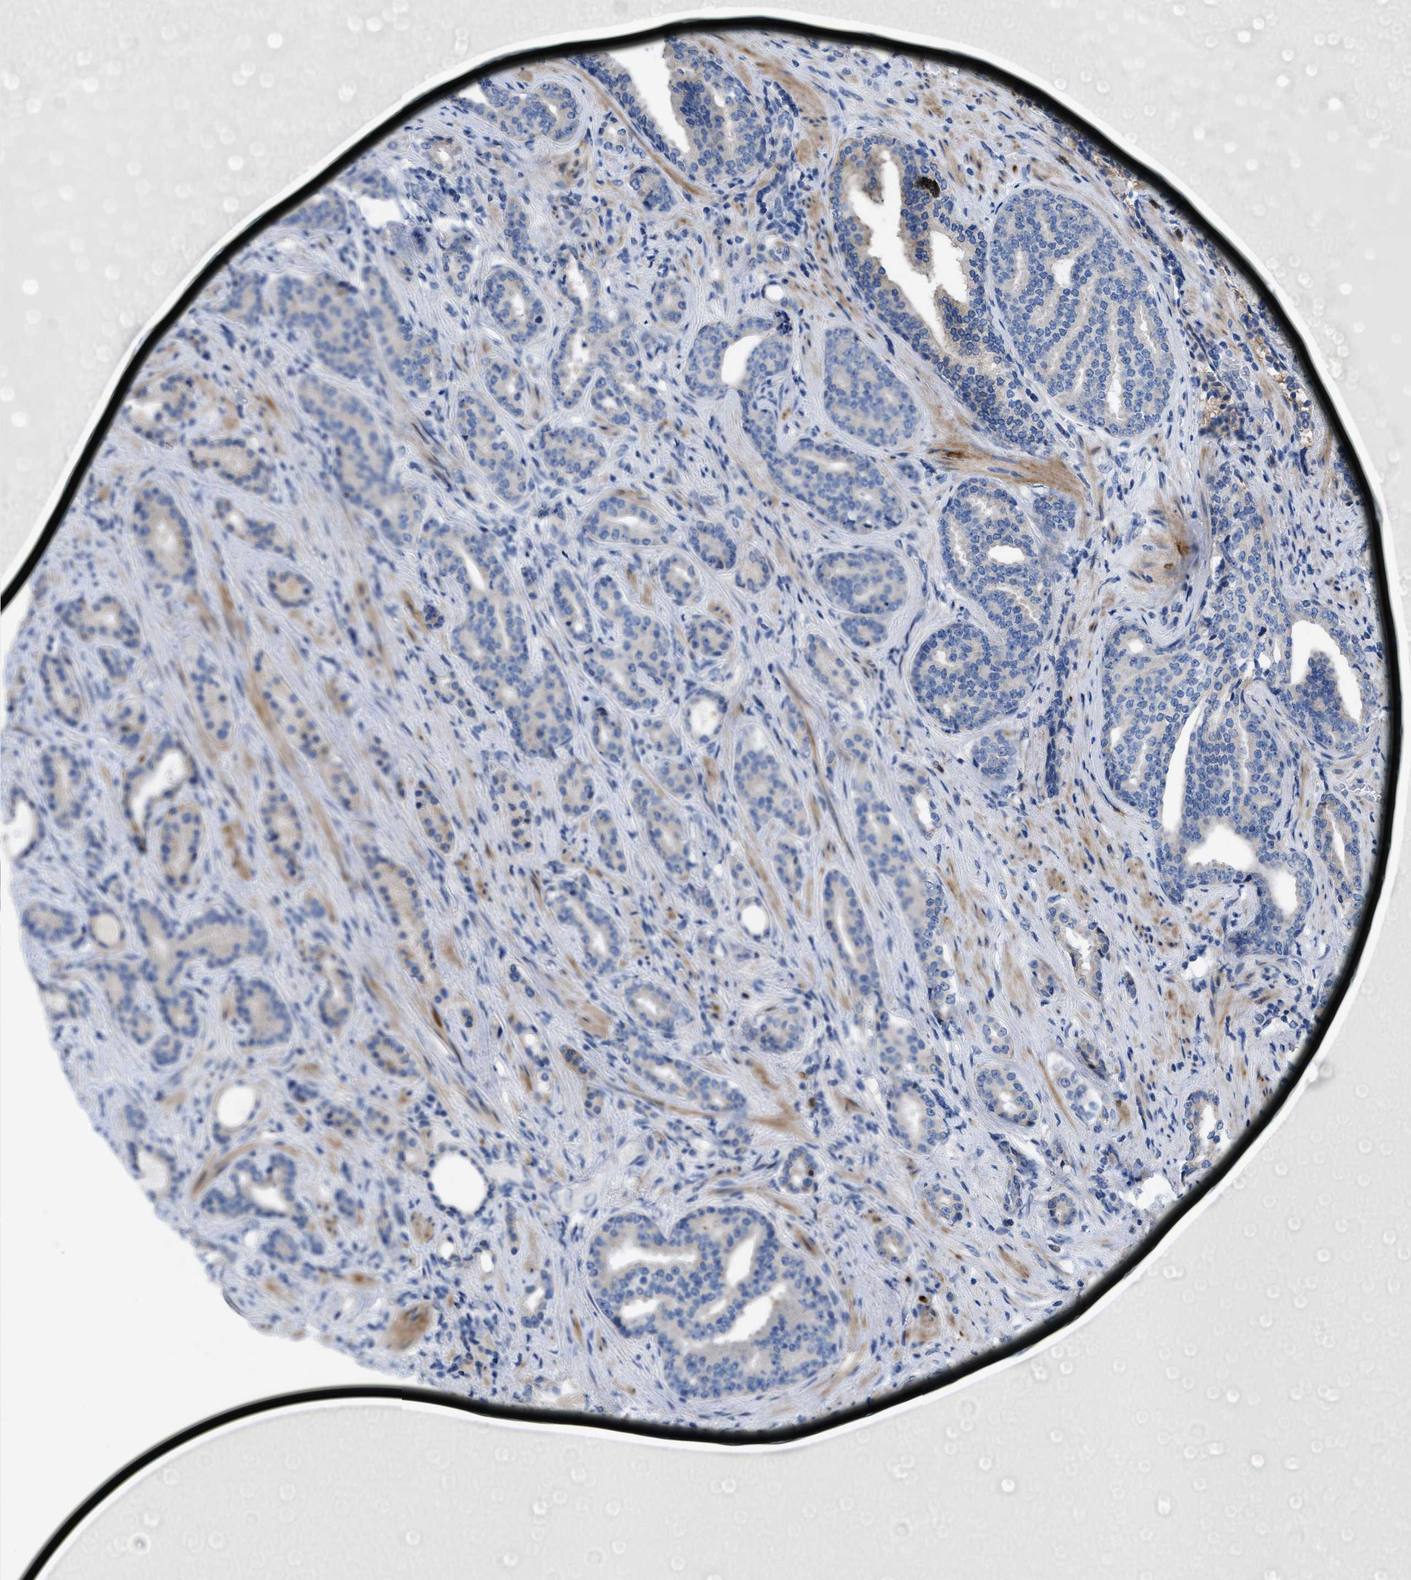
{"staining": {"intensity": "negative", "quantity": "none", "location": "none"}, "tissue": "prostate cancer", "cell_type": "Tumor cells", "image_type": "cancer", "snomed": [{"axis": "morphology", "description": "Adenocarcinoma, High grade"}, {"axis": "topography", "description": "Prostate"}], "caption": "IHC histopathology image of neoplastic tissue: human prostate cancer (high-grade adenocarcinoma) stained with DAB (3,3'-diaminobenzidine) displays no significant protein expression in tumor cells. (Brightfield microscopy of DAB (3,3'-diaminobenzidine) IHC at high magnification).", "gene": "PLPPR5", "patient": {"sex": "male", "age": 71}}